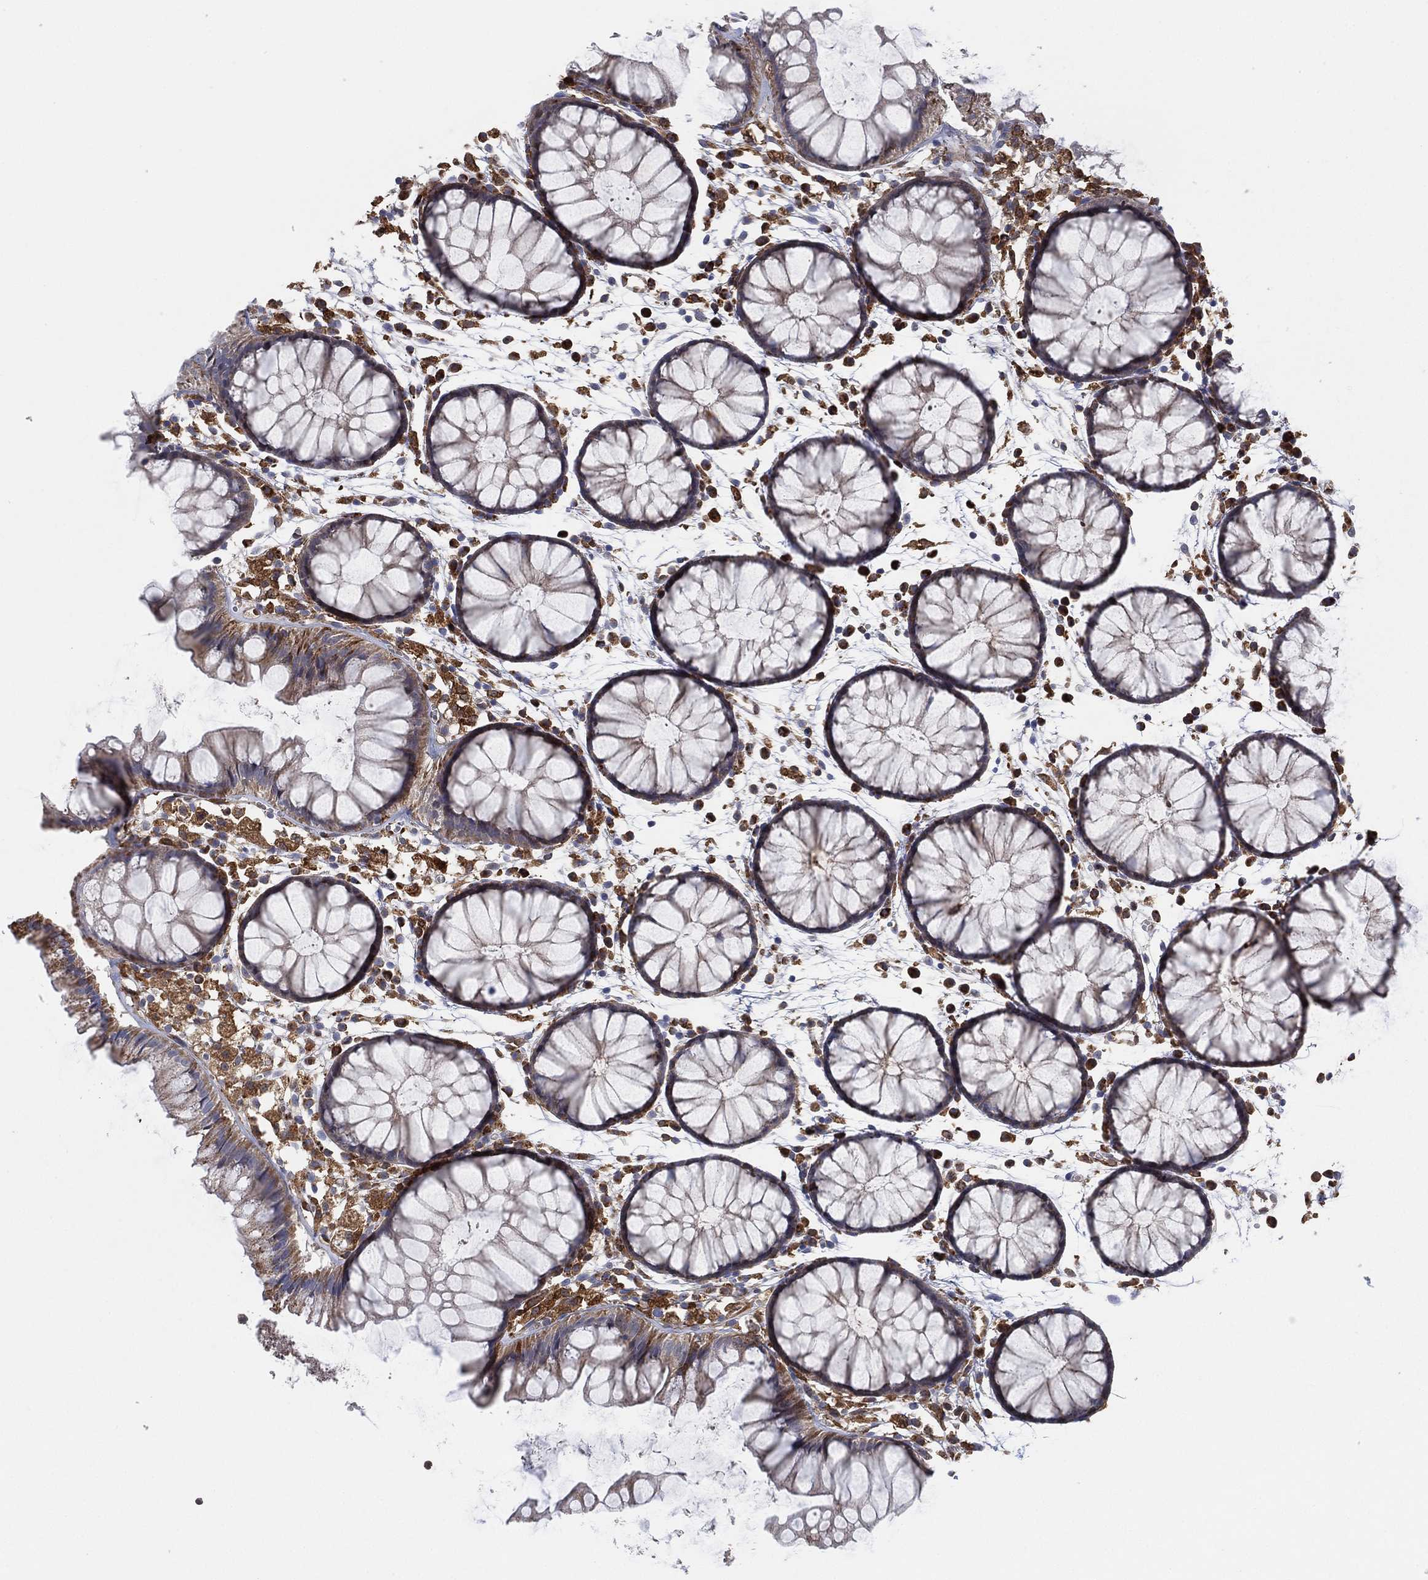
{"staining": {"intensity": "negative", "quantity": "none", "location": "none"}, "tissue": "colon", "cell_type": "Endothelial cells", "image_type": "normal", "snomed": [{"axis": "morphology", "description": "Normal tissue, NOS"}, {"axis": "morphology", "description": "Adenocarcinoma, NOS"}, {"axis": "topography", "description": "Colon"}], "caption": "This photomicrograph is of normal colon stained with IHC to label a protein in brown with the nuclei are counter-stained blue. There is no positivity in endothelial cells.", "gene": "FES", "patient": {"sex": "male", "age": 65}}